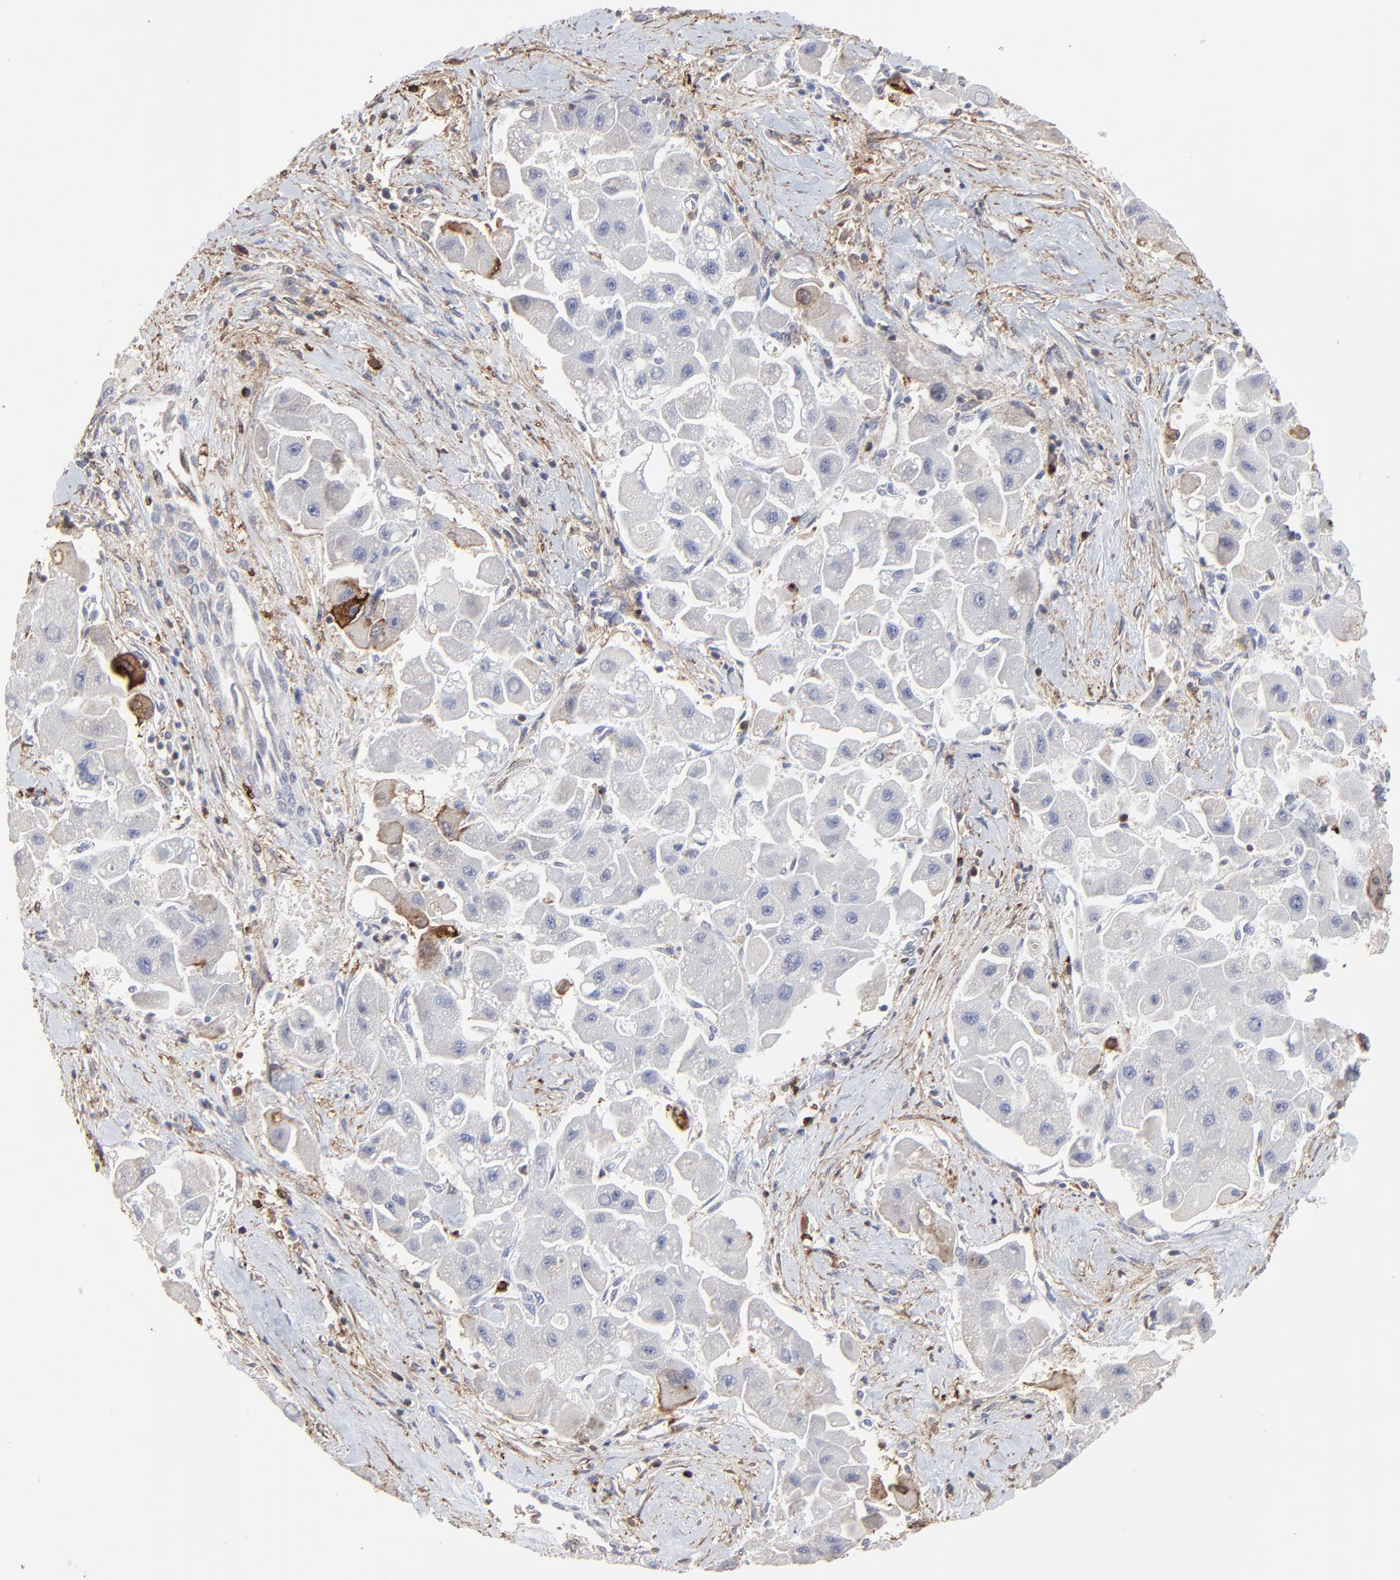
{"staining": {"intensity": "negative", "quantity": "none", "location": "none"}, "tissue": "liver cancer", "cell_type": "Tumor cells", "image_type": "cancer", "snomed": [{"axis": "morphology", "description": "Carcinoma, Hepatocellular, NOS"}, {"axis": "topography", "description": "Liver"}], "caption": "Micrograph shows no significant protein staining in tumor cells of liver cancer (hepatocellular carcinoma).", "gene": "SLC6A14", "patient": {"sex": "male", "age": 24}}